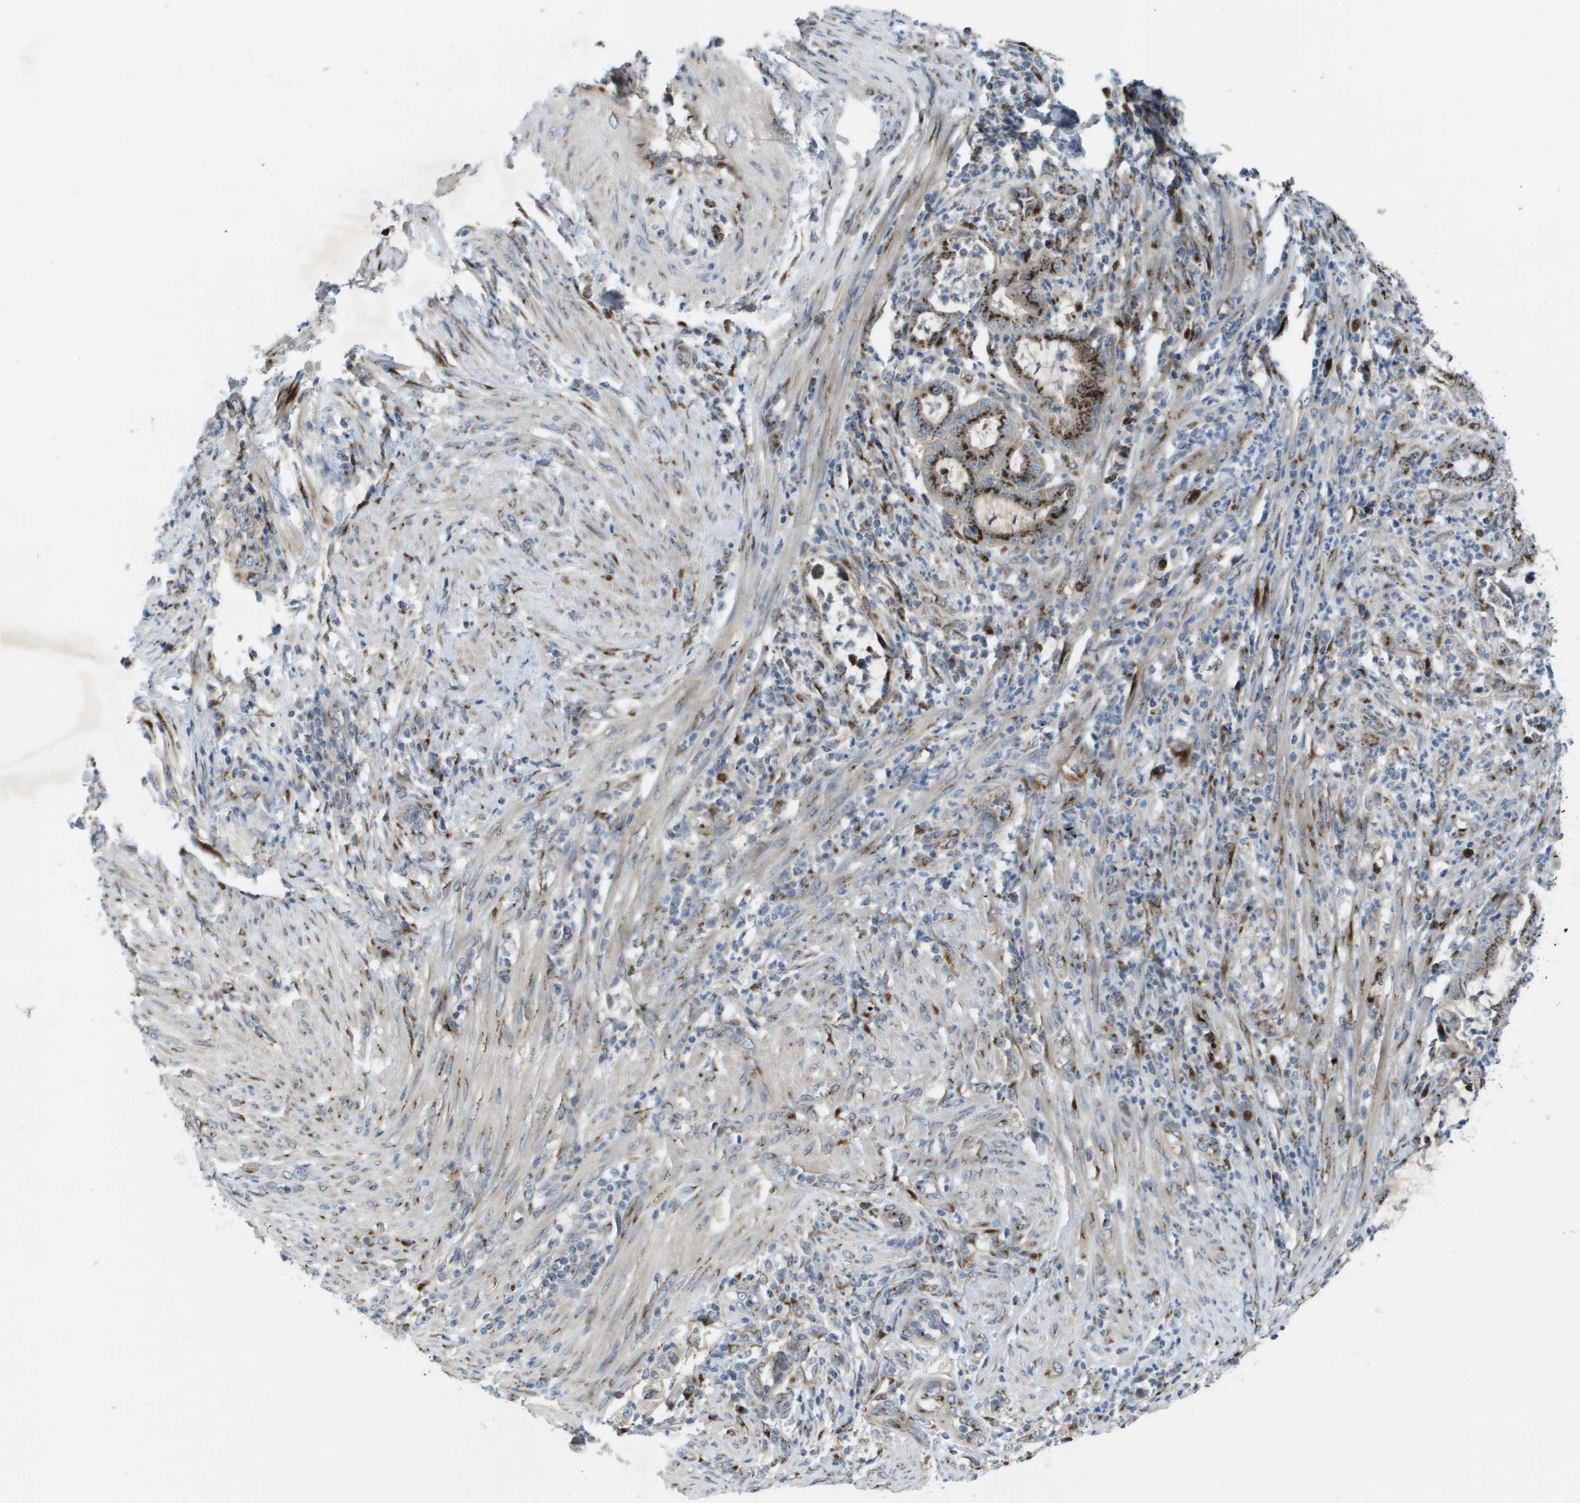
{"staining": {"intensity": "strong", "quantity": ">75%", "location": "cytoplasmic/membranous"}, "tissue": "endometrial cancer", "cell_type": "Tumor cells", "image_type": "cancer", "snomed": [{"axis": "morphology", "description": "Adenocarcinoma, NOS"}, {"axis": "topography", "description": "Endometrium"}], "caption": "The histopathology image reveals a brown stain indicating the presence of a protein in the cytoplasmic/membranous of tumor cells in endometrial adenocarcinoma.", "gene": "QSOX2", "patient": {"sex": "female", "age": 70}}